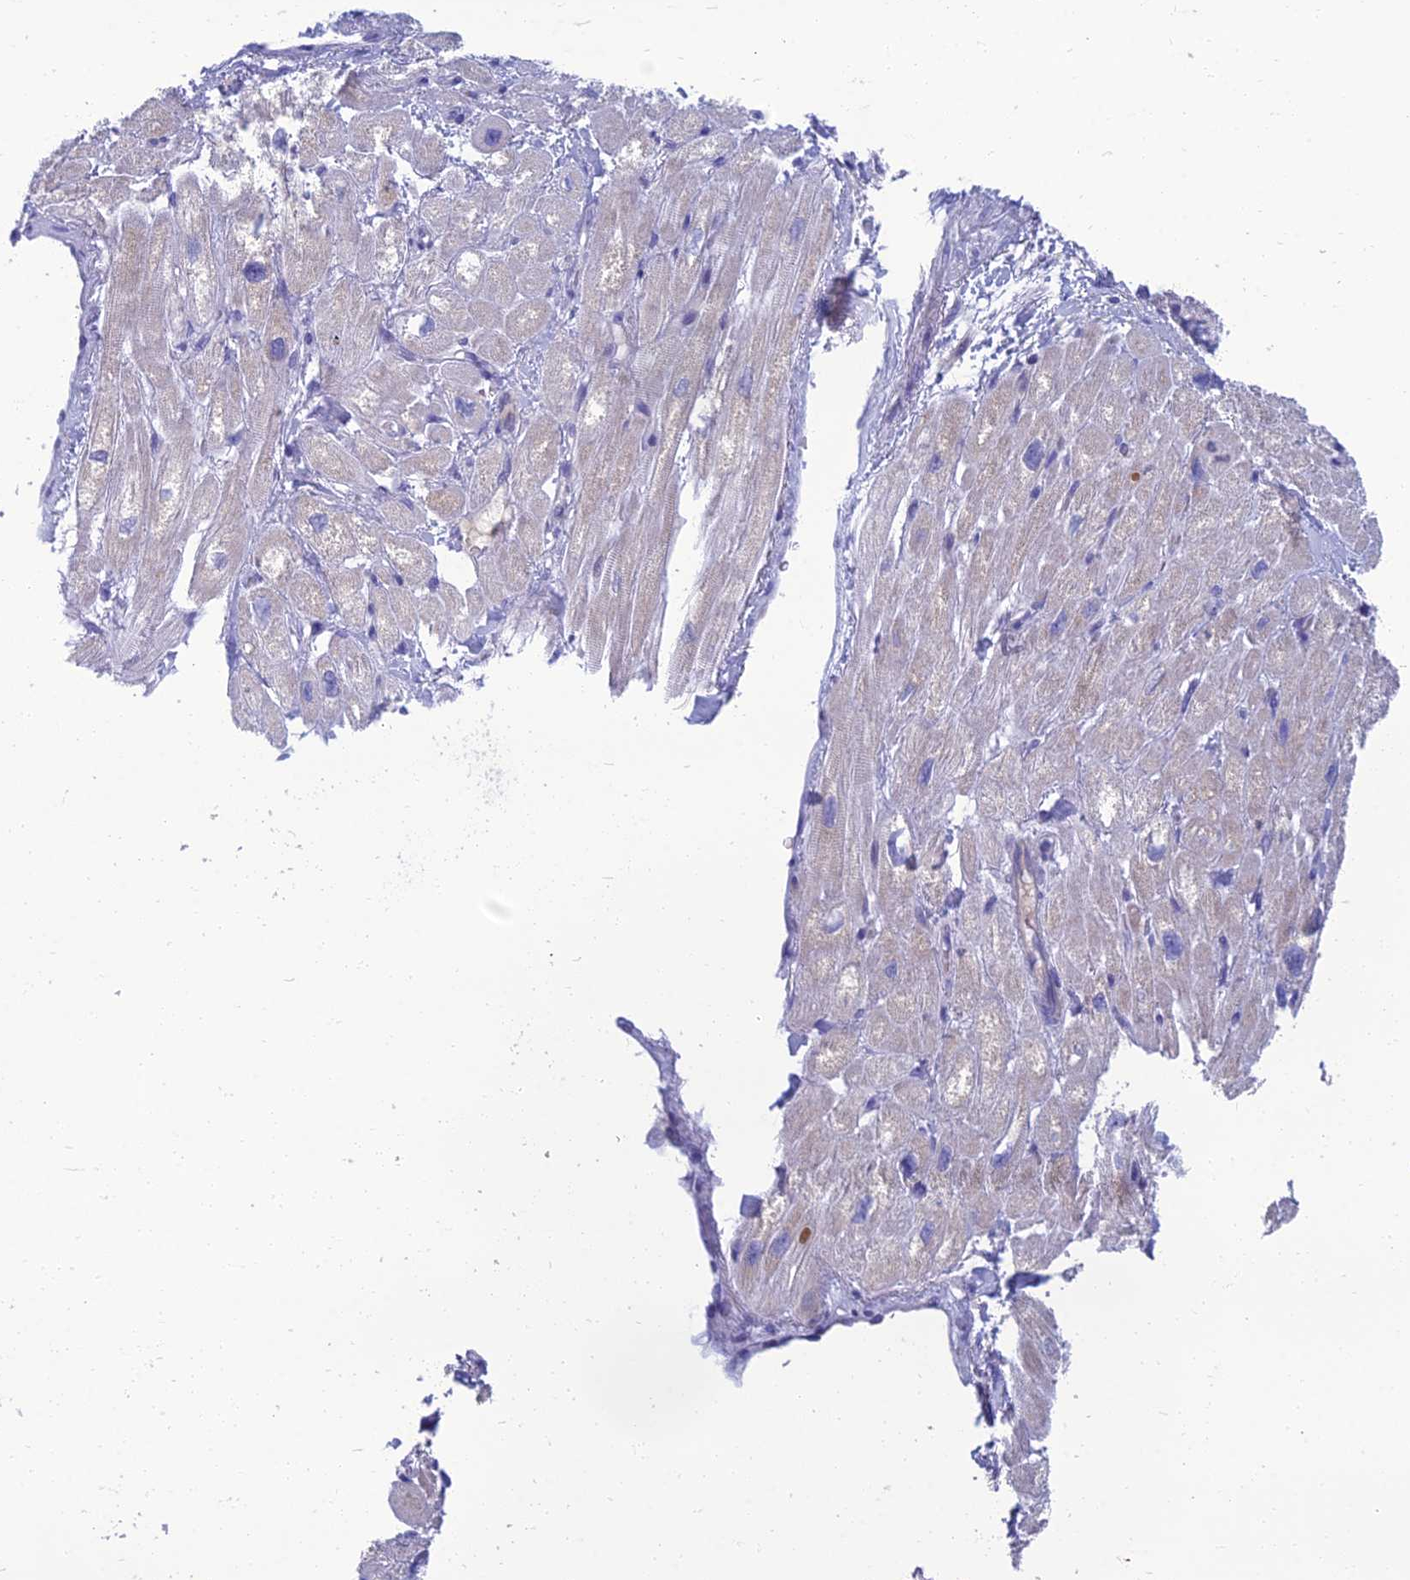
{"staining": {"intensity": "negative", "quantity": "none", "location": "none"}, "tissue": "heart muscle", "cell_type": "Cardiomyocytes", "image_type": "normal", "snomed": [{"axis": "morphology", "description": "Normal tissue, NOS"}, {"axis": "topography", "description": "Heart"}], "caption": "Image shows no significant protein expression in cardiomyocytes of normal heart muscle. Brightfield microscopy of immunohistochemistry (IHC) stained with DAB (3,3'-diaminobenzidine) (brown) and hematoxylin (blue), captured at high magnification.", "gene": "SPTLC3", "patient": {"sex": "male", "age": 65}}